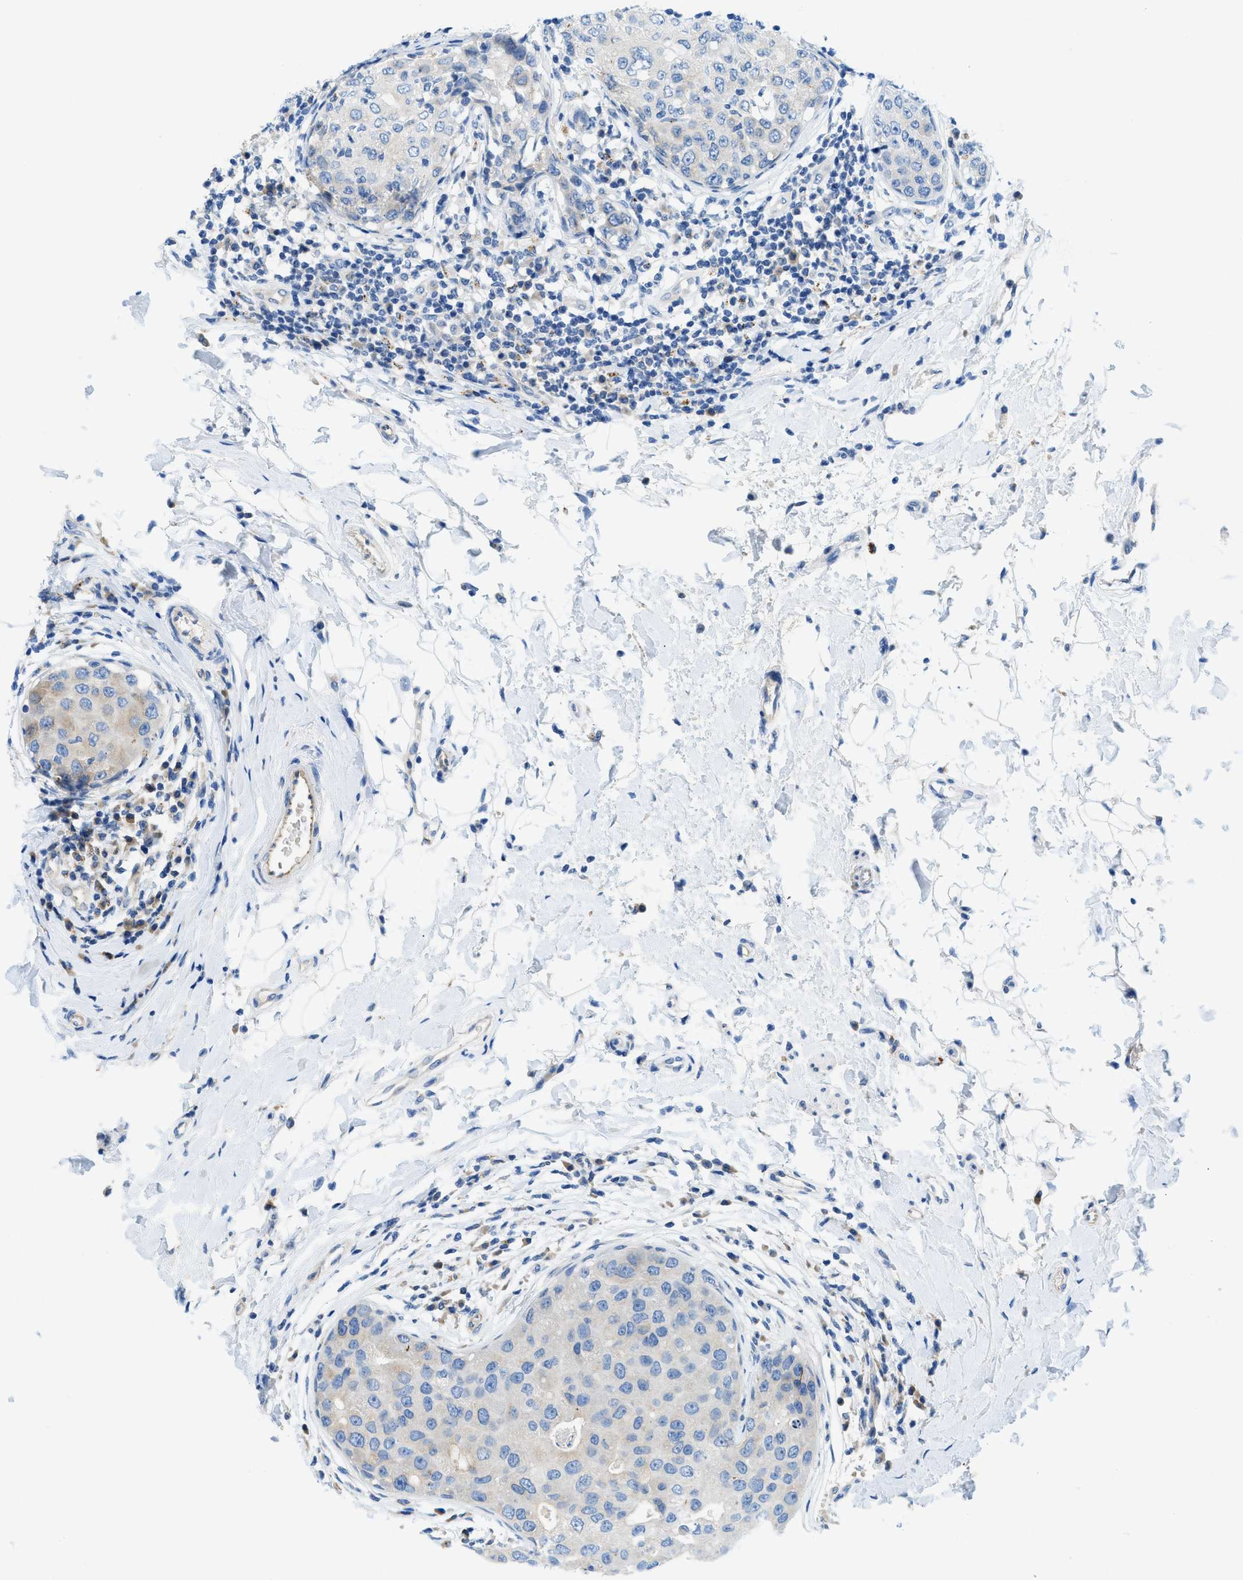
{"staining": {"intensity": "weak", "quantity": "<25%", "location": "cytoplasmic/membranous"}, "tissue": "breast cancer", "cell_type": "Tumor cells", "image_type": "cancer", "snomed": [{"axis": "morphology", "description": "Duct carcinoma"}, {"axis": "topography", "description": "Breast"}], "caption": "The IHC micrograph has no significant staining in tumor cells of breast cancer (infiltrating ductal carcinoma) tissue. (Stains: DAB immunohistochemistry with hematoxylin counter stain, Microscopy: brightfield microscopy at high magnification).", "gene": "TMEM248", "patient": {"sex": "female", "age": 27}}